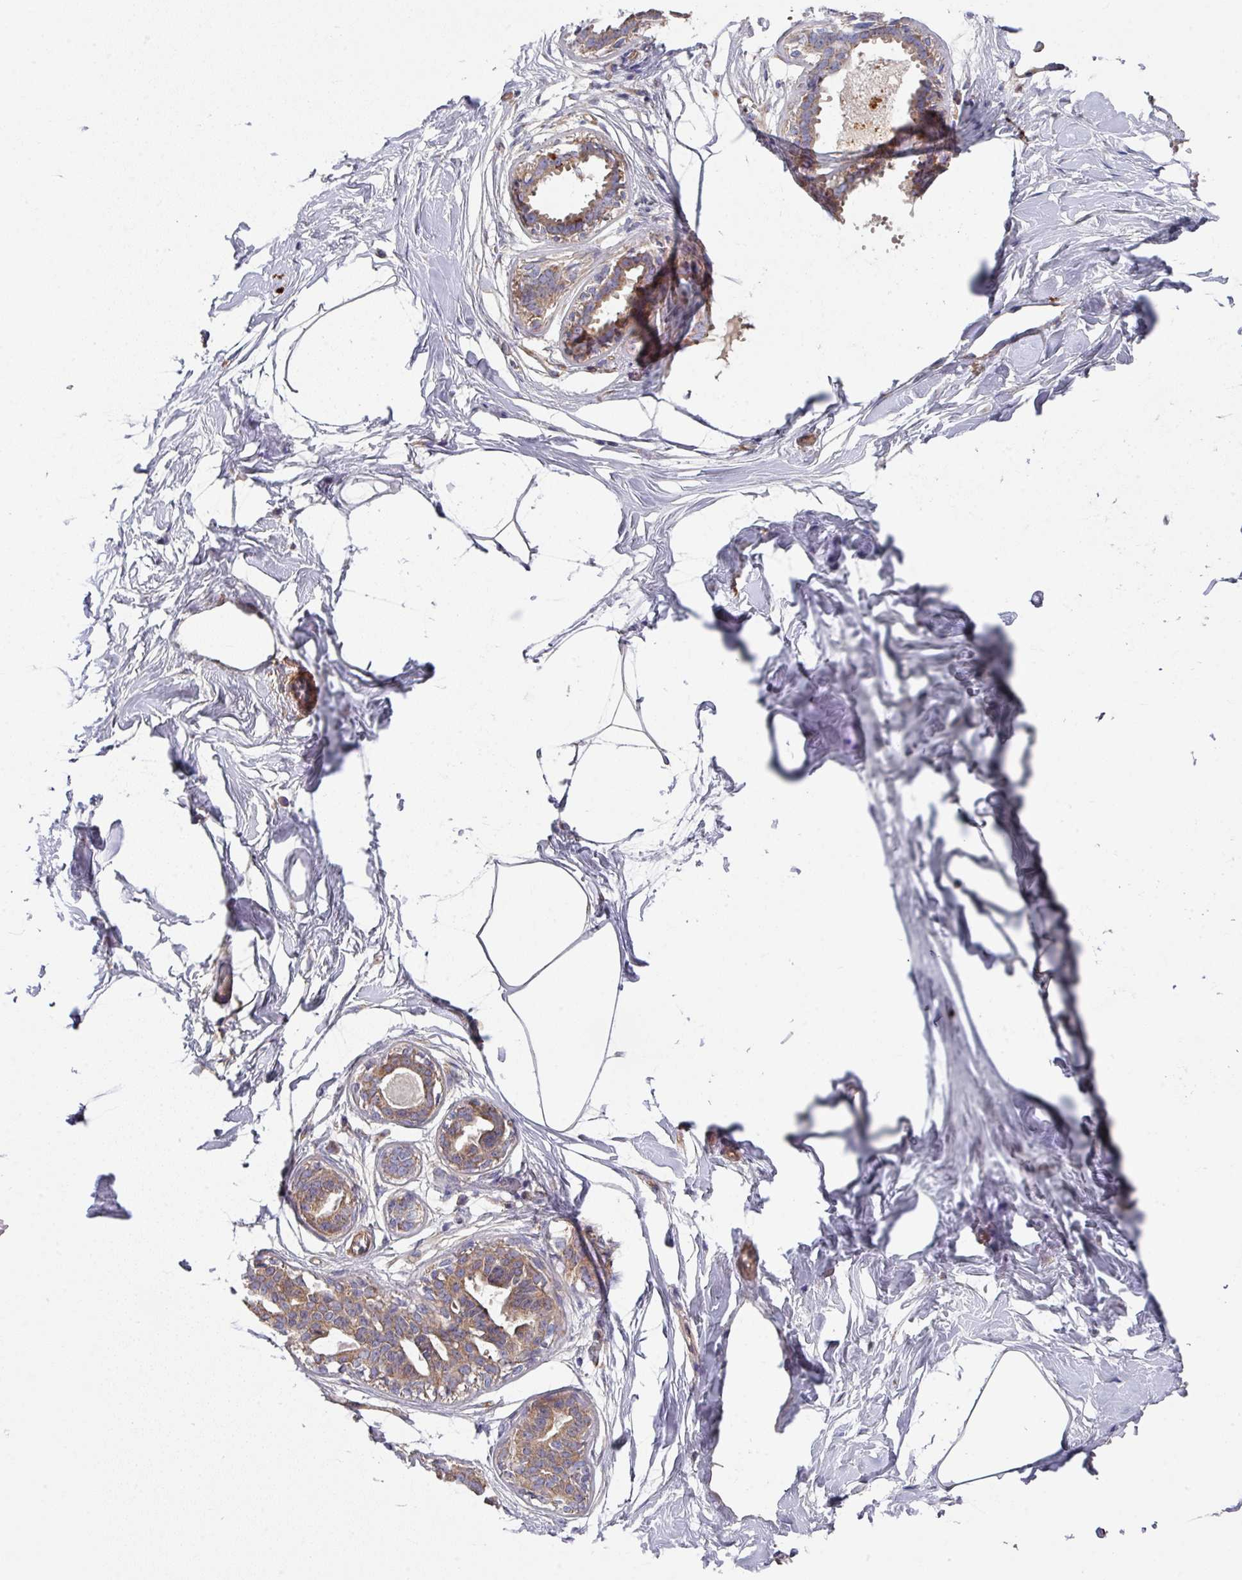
{"staining": {"intensity": "negative", "quantity": "none", "location": "none"}, "tissue": "breast", "cell_type": "Adipocytes", "image_type": "normal", "snomed": [{"axis": "morphology", "description": "Normal tissue, NOS"}, {"axis": "topography", "description": "Breast"}], "caption": "Immunohistochemical staining of benign human breast reveals no significant positivity in adipocytes. Brightfield microscopy of immunohistochemistry stained with DAB (brown) and hematoxylin (blue), captured at high magnification.", "gene": "DCAF12L1", "patient": {"sex": "female", "age": 45}}